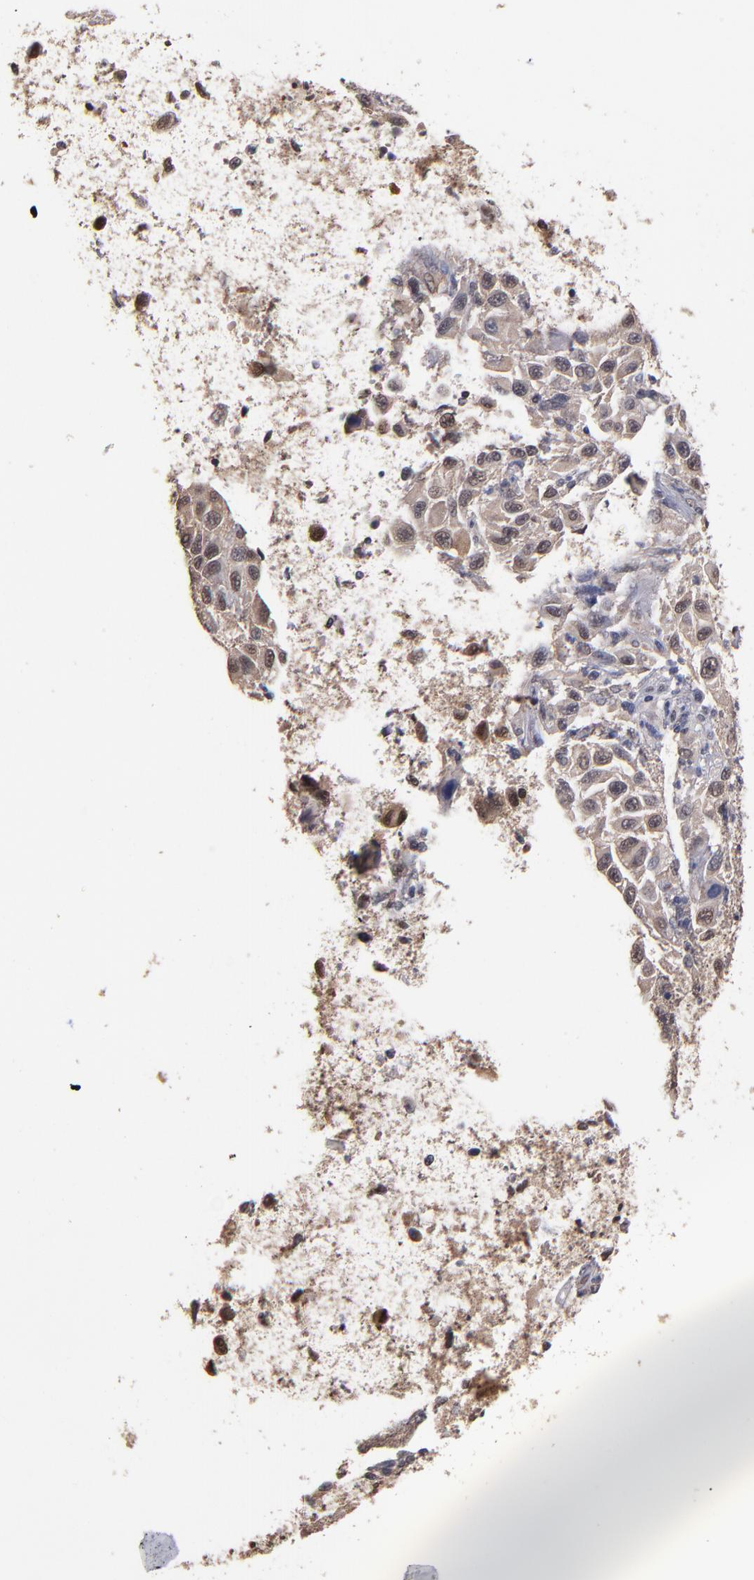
{"staining": {"intensity": "weak", "quantity": "<25%", "location": "cytoplasmic/membranous"}, "tissue": "skin cancer", "cell_type": "Tumor cells", "image_type": "cancer", "snomed": [{"axis": "morphology", "description": "Squamous cell carcinoma, NOS"}, {"axis": "topography", "description": "Skin"}], "caption": "Tumor cells are negative for protein expression in human skin squamous cell carcinoma.", "gene": "PSMD10", "patient": {"sex": "male", "age": 24}}